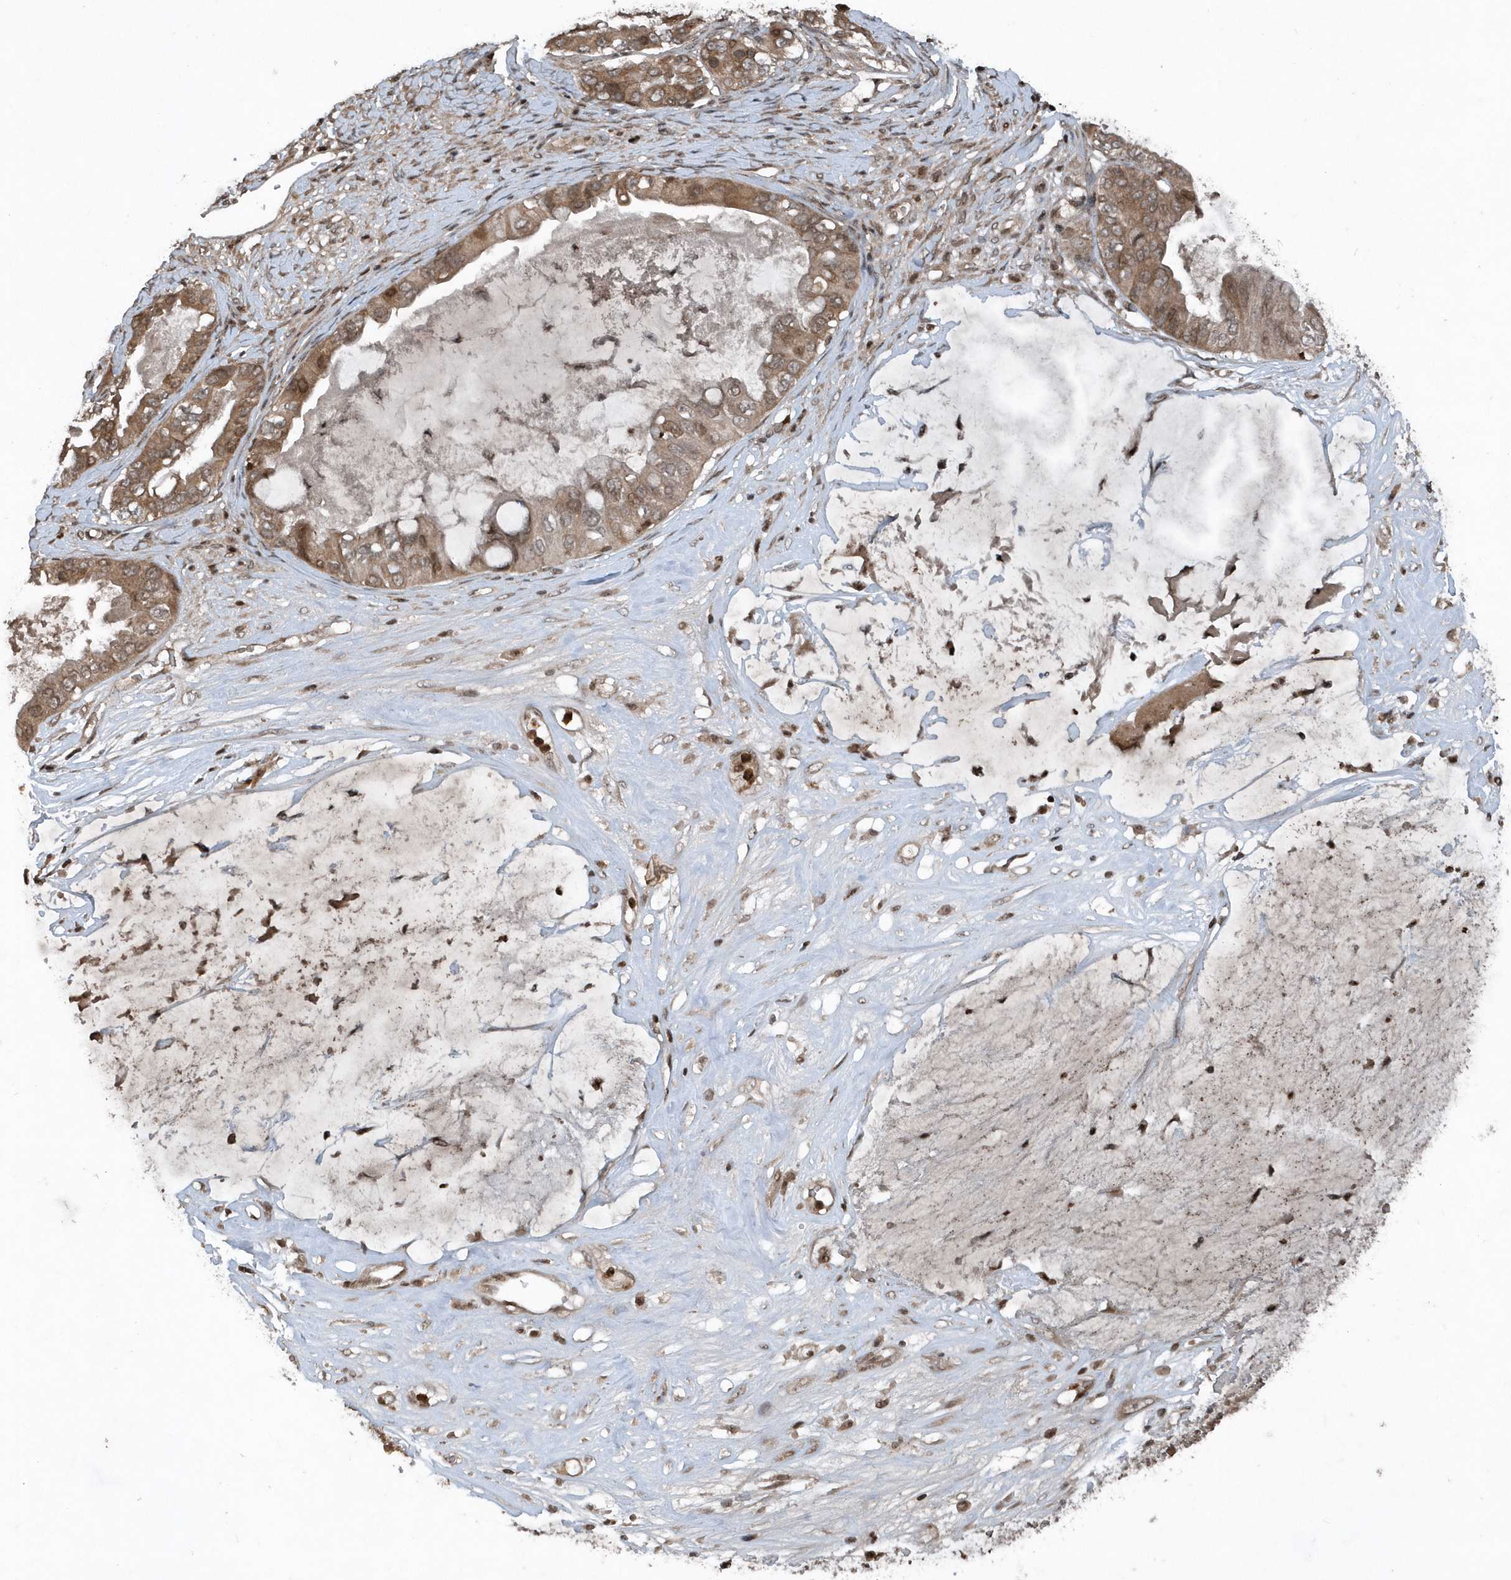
{"staining": {"intensity": "moderate", "quantity": ">75%", "location": "cytoplasmic/membranous"}, "tissue": "ovarian cancer", "cell_type": "Tumor cells", "image_type": "cancer", "snomed": [{"axis": "morphology", "description": "Cystadenocarcinoma, mucinous, NOS"}, {"axis": "topography", "description": "Ovary"}], "caption": "The immunohistochemical stain highlights moderate cytoplasmic/membranous expression in tumor cells of ovarian cancer (mucinous cystadenocarcinoma) tissue.", "gene": "EIF2B1", "patient": {"sex": "female", "age": 80}}